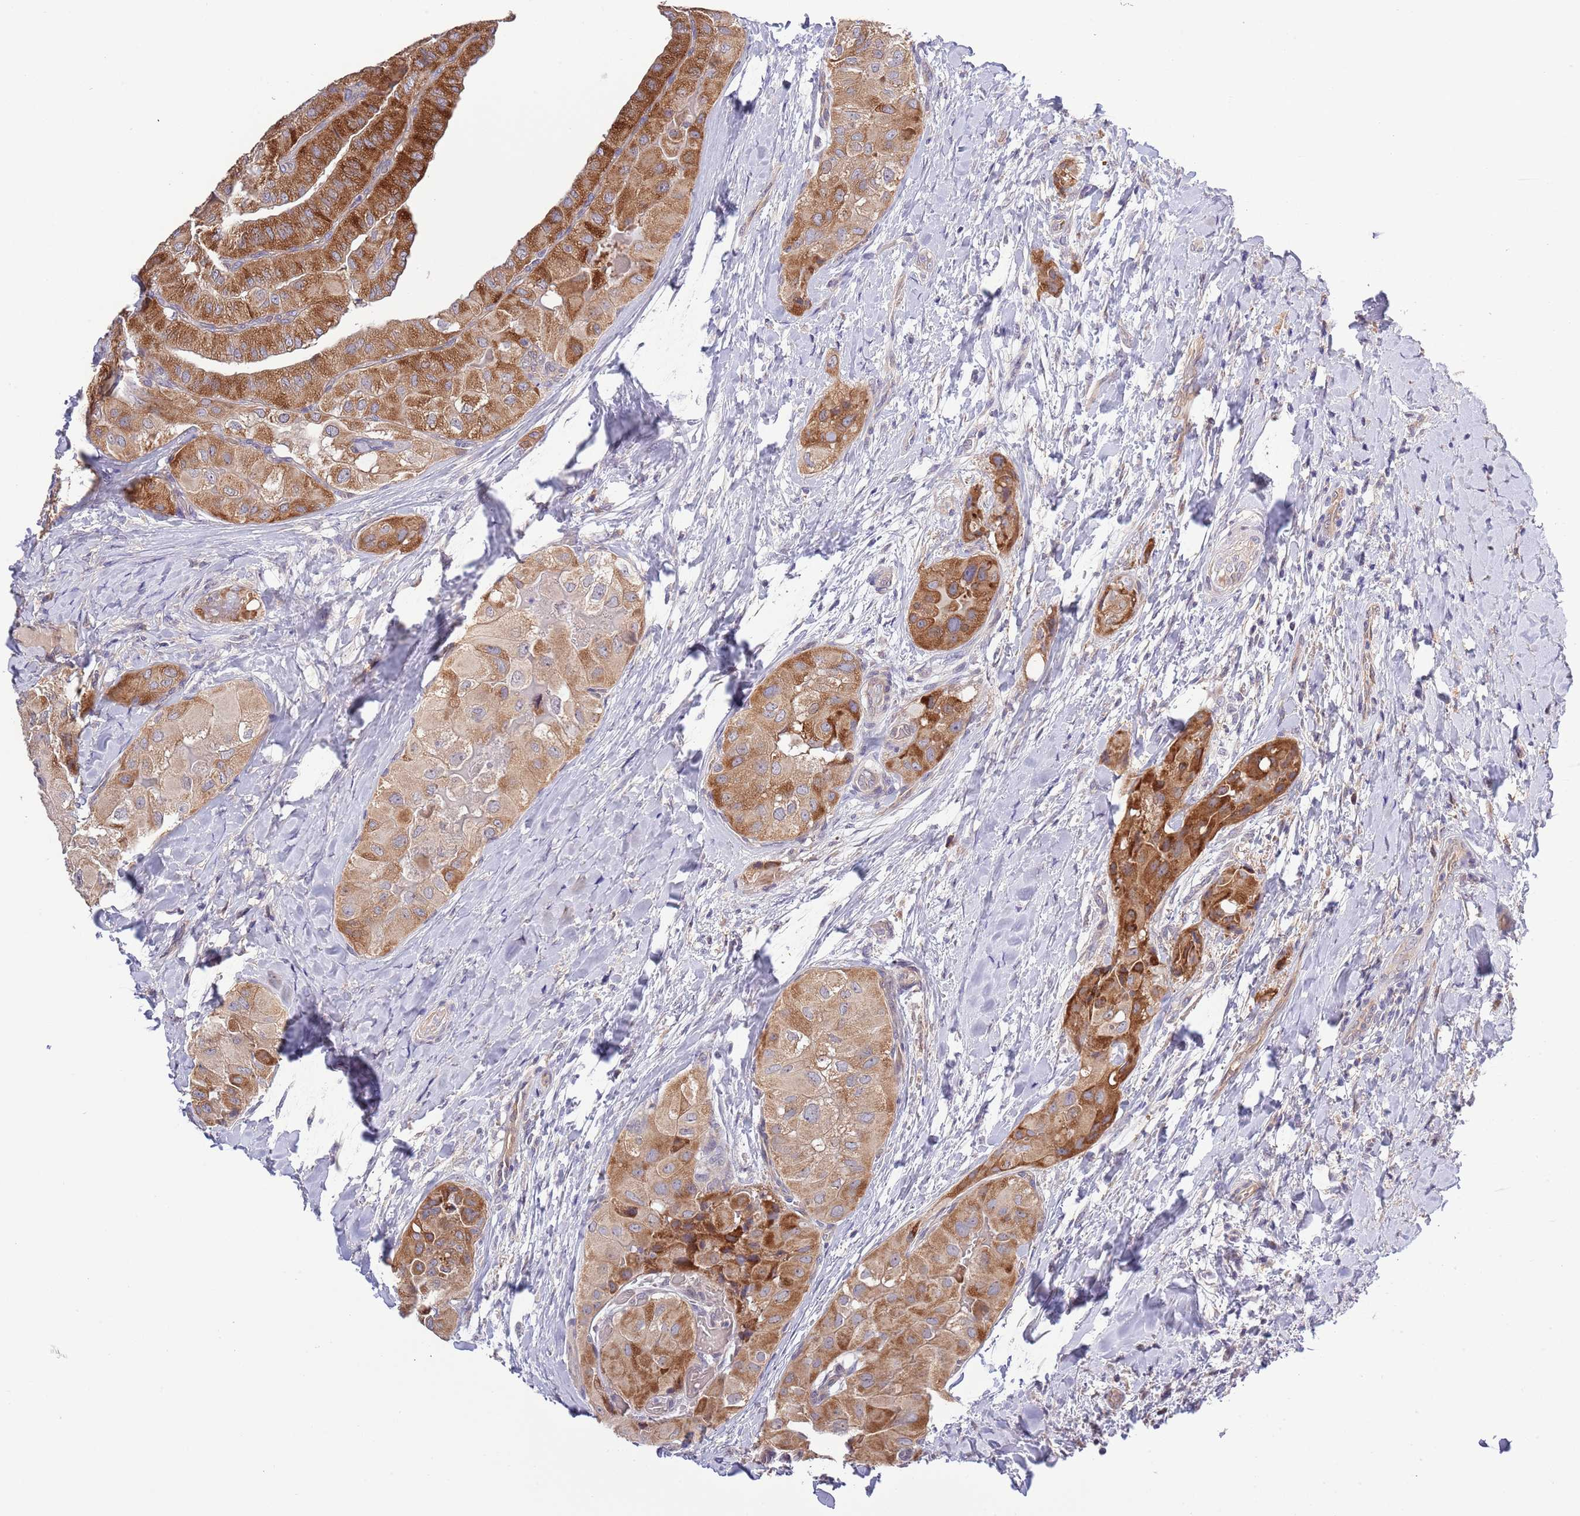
{"staining": {"intensity": "strong", "quantity": ">75%", "location": "cytoplasmic/membranous"}, "tissue": "thyroid cancer", "cell_type": "Tumor cells", "image_type": "cancer", "snomed": [{"axis": "morphology", "description": "Normal tissue, NOS"}, {"axis": "morphology", "description": "Papillary adenocarcinoma, NOS"}, {"axis": "topography", "description": "Thyroid gland"}], "caption": "Thyroid papillary adenocarcinoma was stained to show a protein in brown. There is high levels of strong cytoplasmic/membranous positivity in about >75% of tumor cells. Nuclei are stained in blue.", "gene": "LIPJ", "patient": {"sex": "female", "age": 59}}